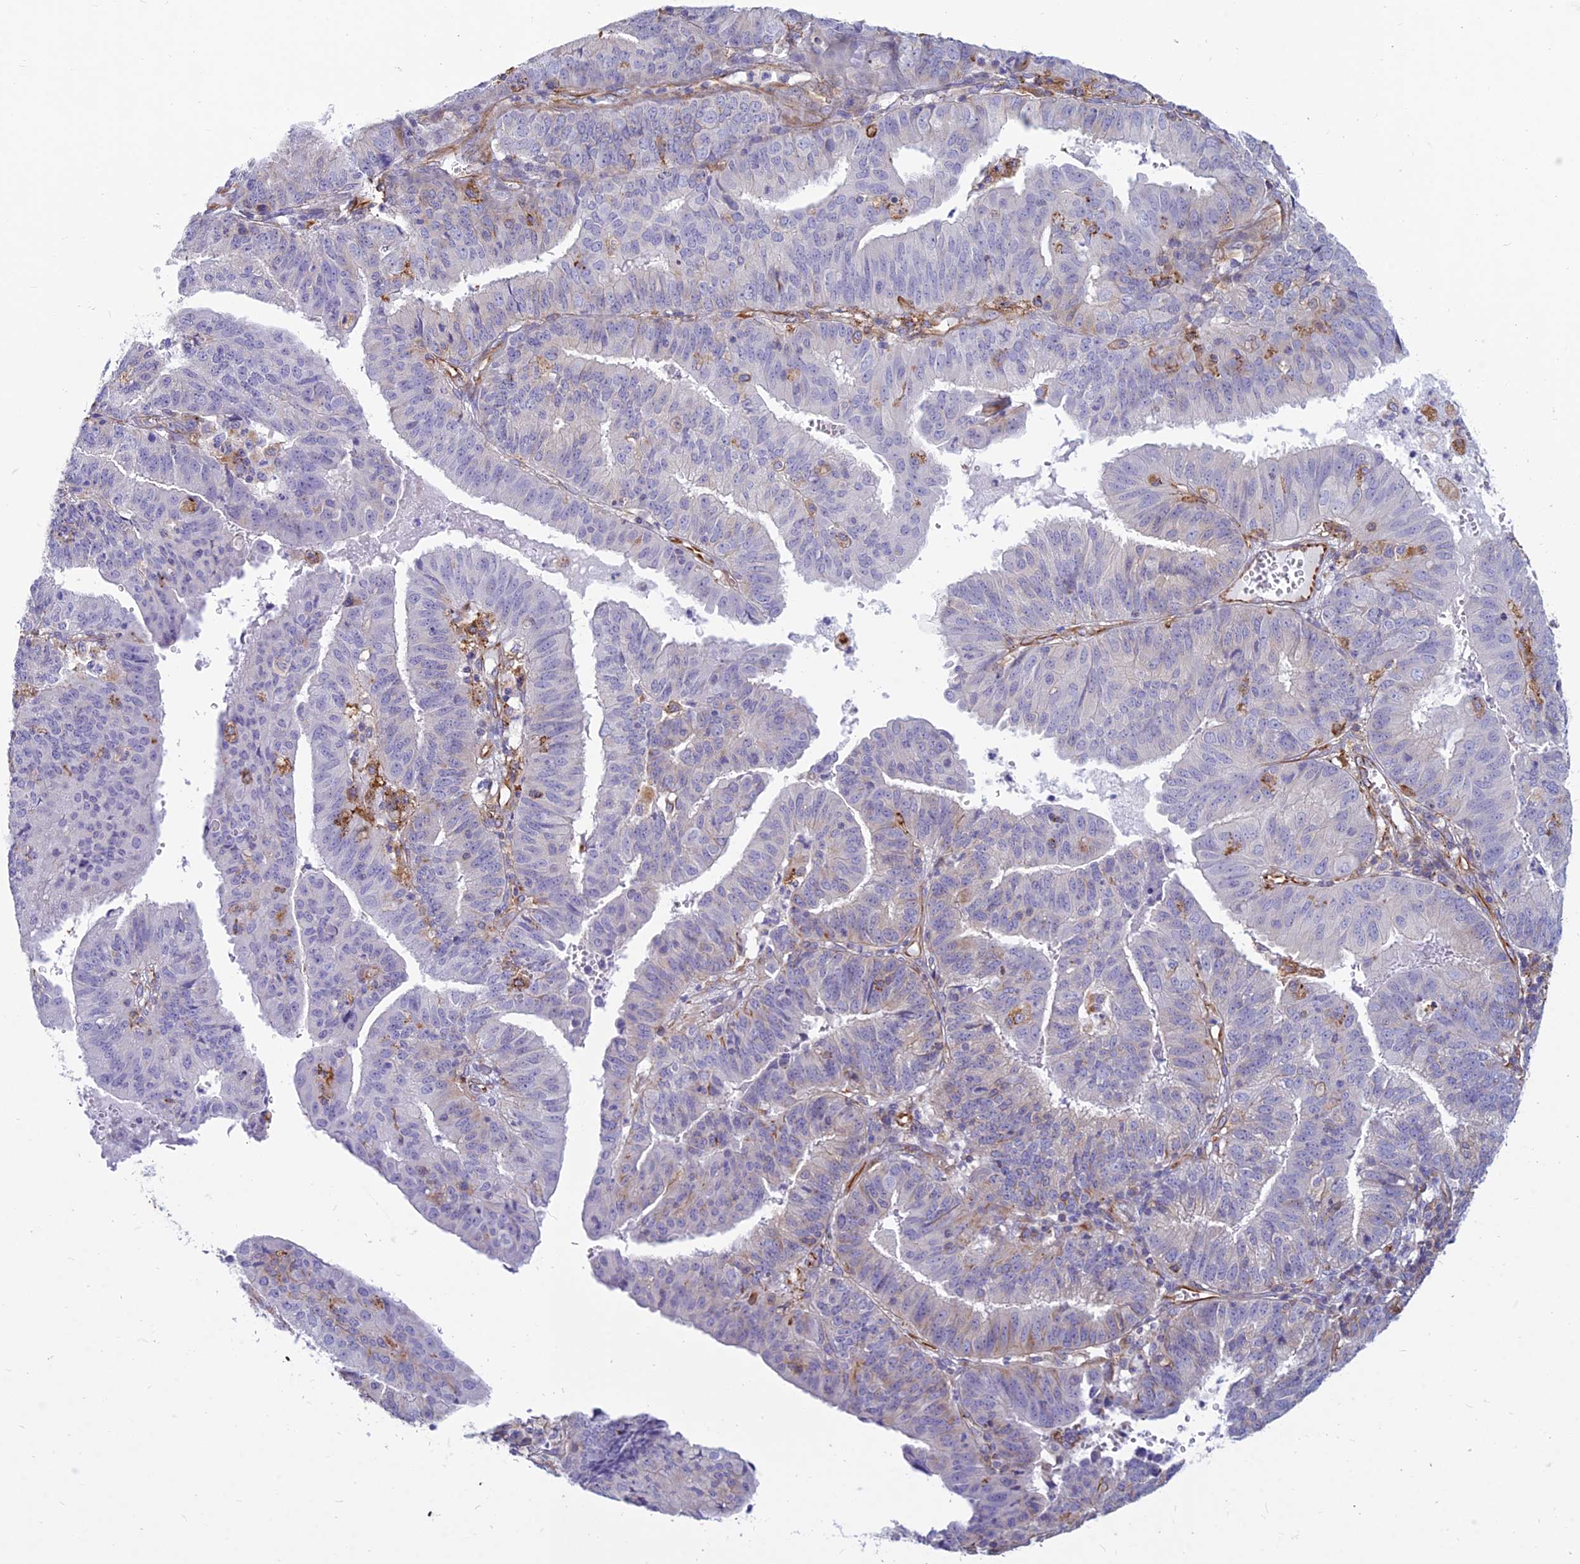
{"staining": {"intensity": "weak", "quantity": "<25%", "location": "cytoplasmic/membranous"}, "tissue": "endometrial cancer", "cell_type": "Tumor cells", "image_type": "cancer", "snomed": [{"axis": "morphology", "description": "Adenocarcinoma, NOS"}, {"axis": "topography", "description": "Endometrium"}], "caption": "Human endometrial cancer (adenocarcinoma) stained for a protein using immunohistochemistry shows no staining in tumor cells.", "gene": "SAPCD2", "patient": {"sex": "female", "age": 56}}